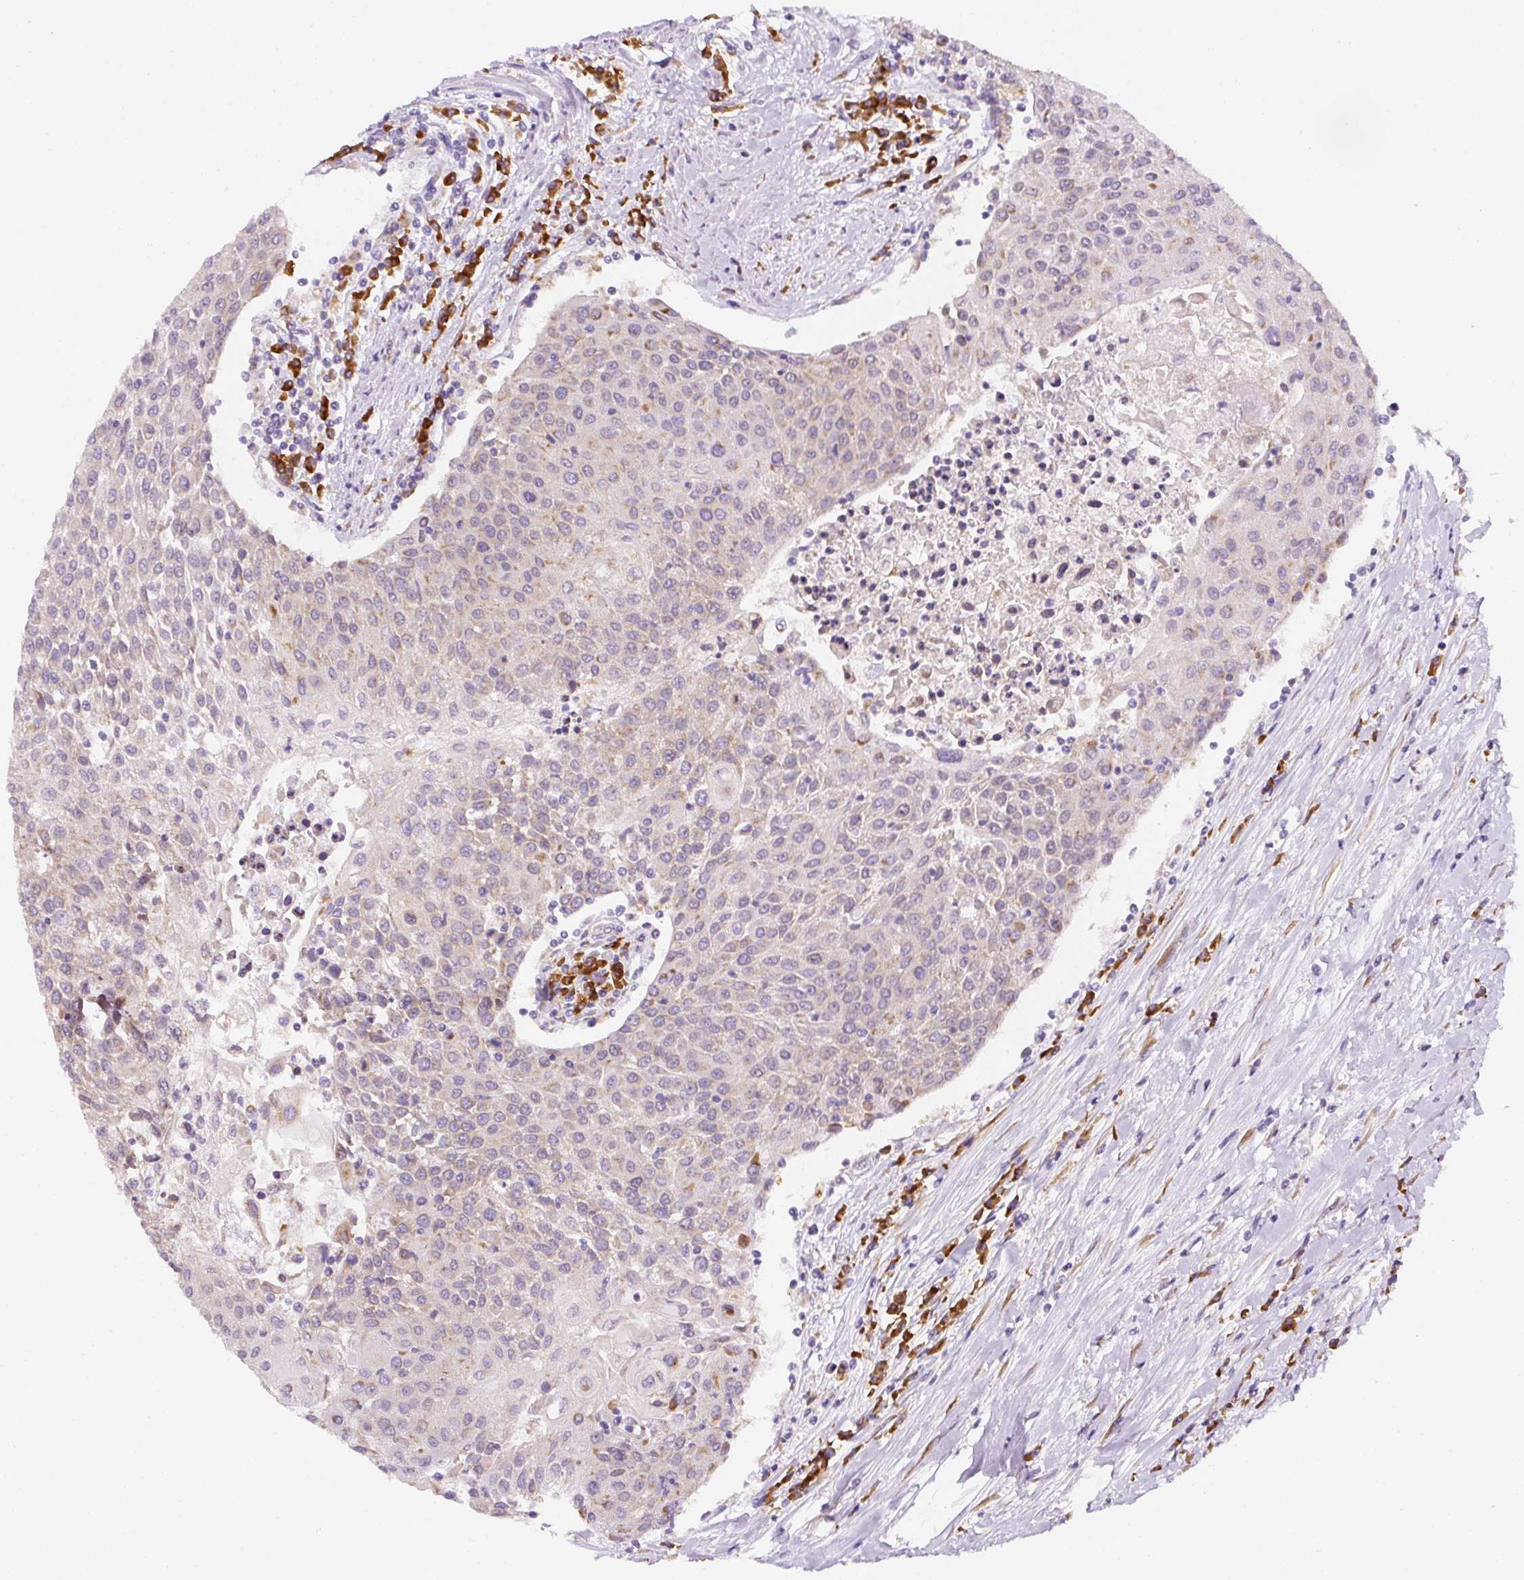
{"staining": {"intensity": "negative", "quantity": "none", "location": "none"}, "tissue": "urothelial cancer", "cell_type": "Tumor cells", "image_type": "cancer", "snomed": [{"axis": "morphology", "description": "Urothelial carcinoma, High grade"}, {"axis": "topography", "description": "Urinary bladder"}], "caption": "Immunohistochemistry of human high-grade urothelial carcinoma shows no positivity in tumor cells.", "gene": "DDOST", "patient": {"sex": "female", "age": 85}}